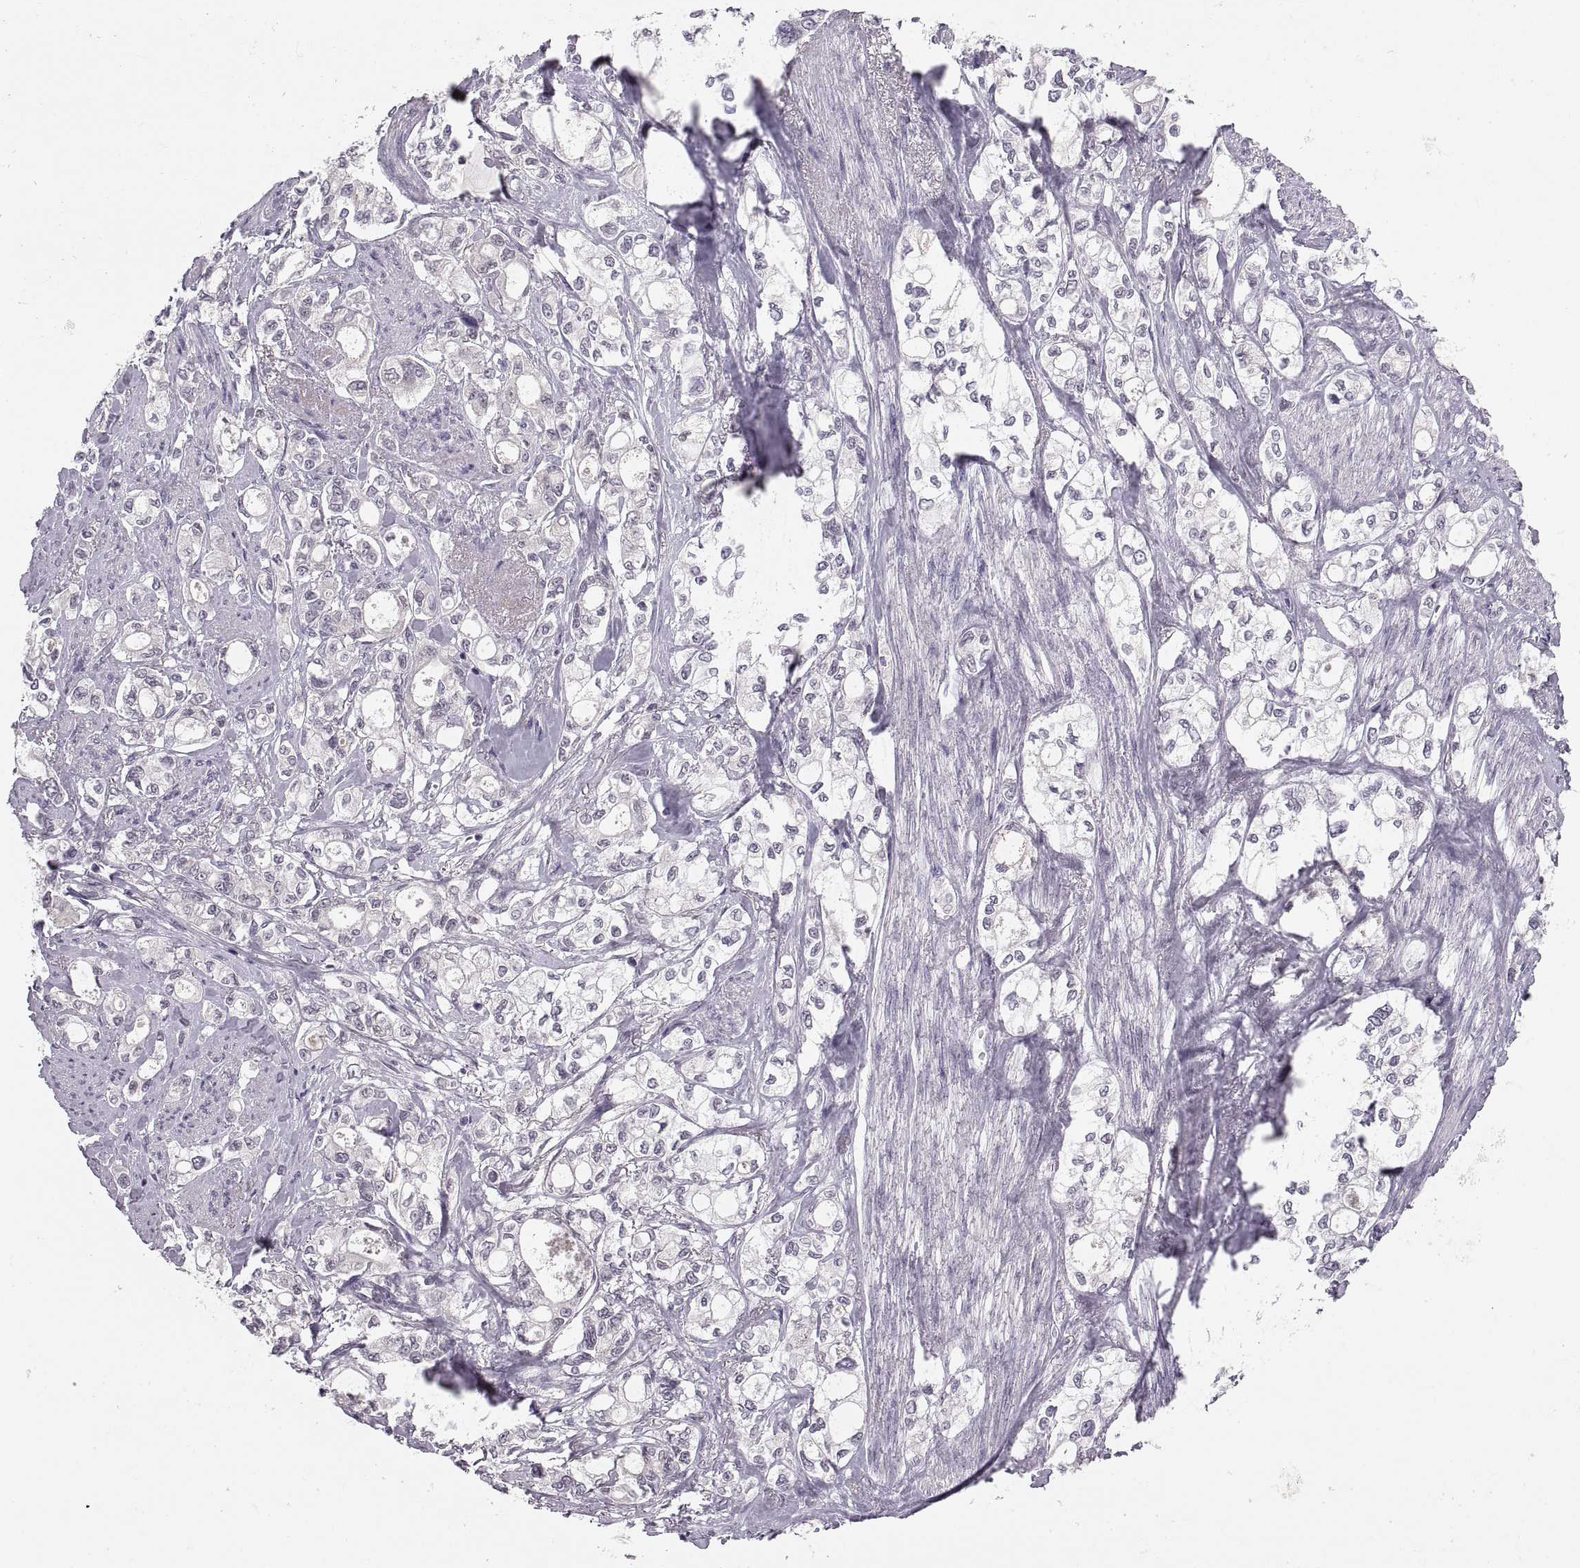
{"staining": {"intensity": "negative", "quantity": "none", "location": "none"}, "tissue": "stomach cancer", "cell_type": "Tumor cells", "image_type": "cancer", "snomed": [{"axis": "morphology", "description": "Adenocarcinoma, NOS"}, {"axis": "topography", "description": "Stomach"}], "caption": "Immunohistochemistry (IHC) micrograph of neoplastic tissue: human stomach cancer stained with DAB (3,3'-diaminobenzidine) shows no significant protein expression in tumor cells.", "gene": "ADH6", "patient": {"sex": "male", "age": 63}}